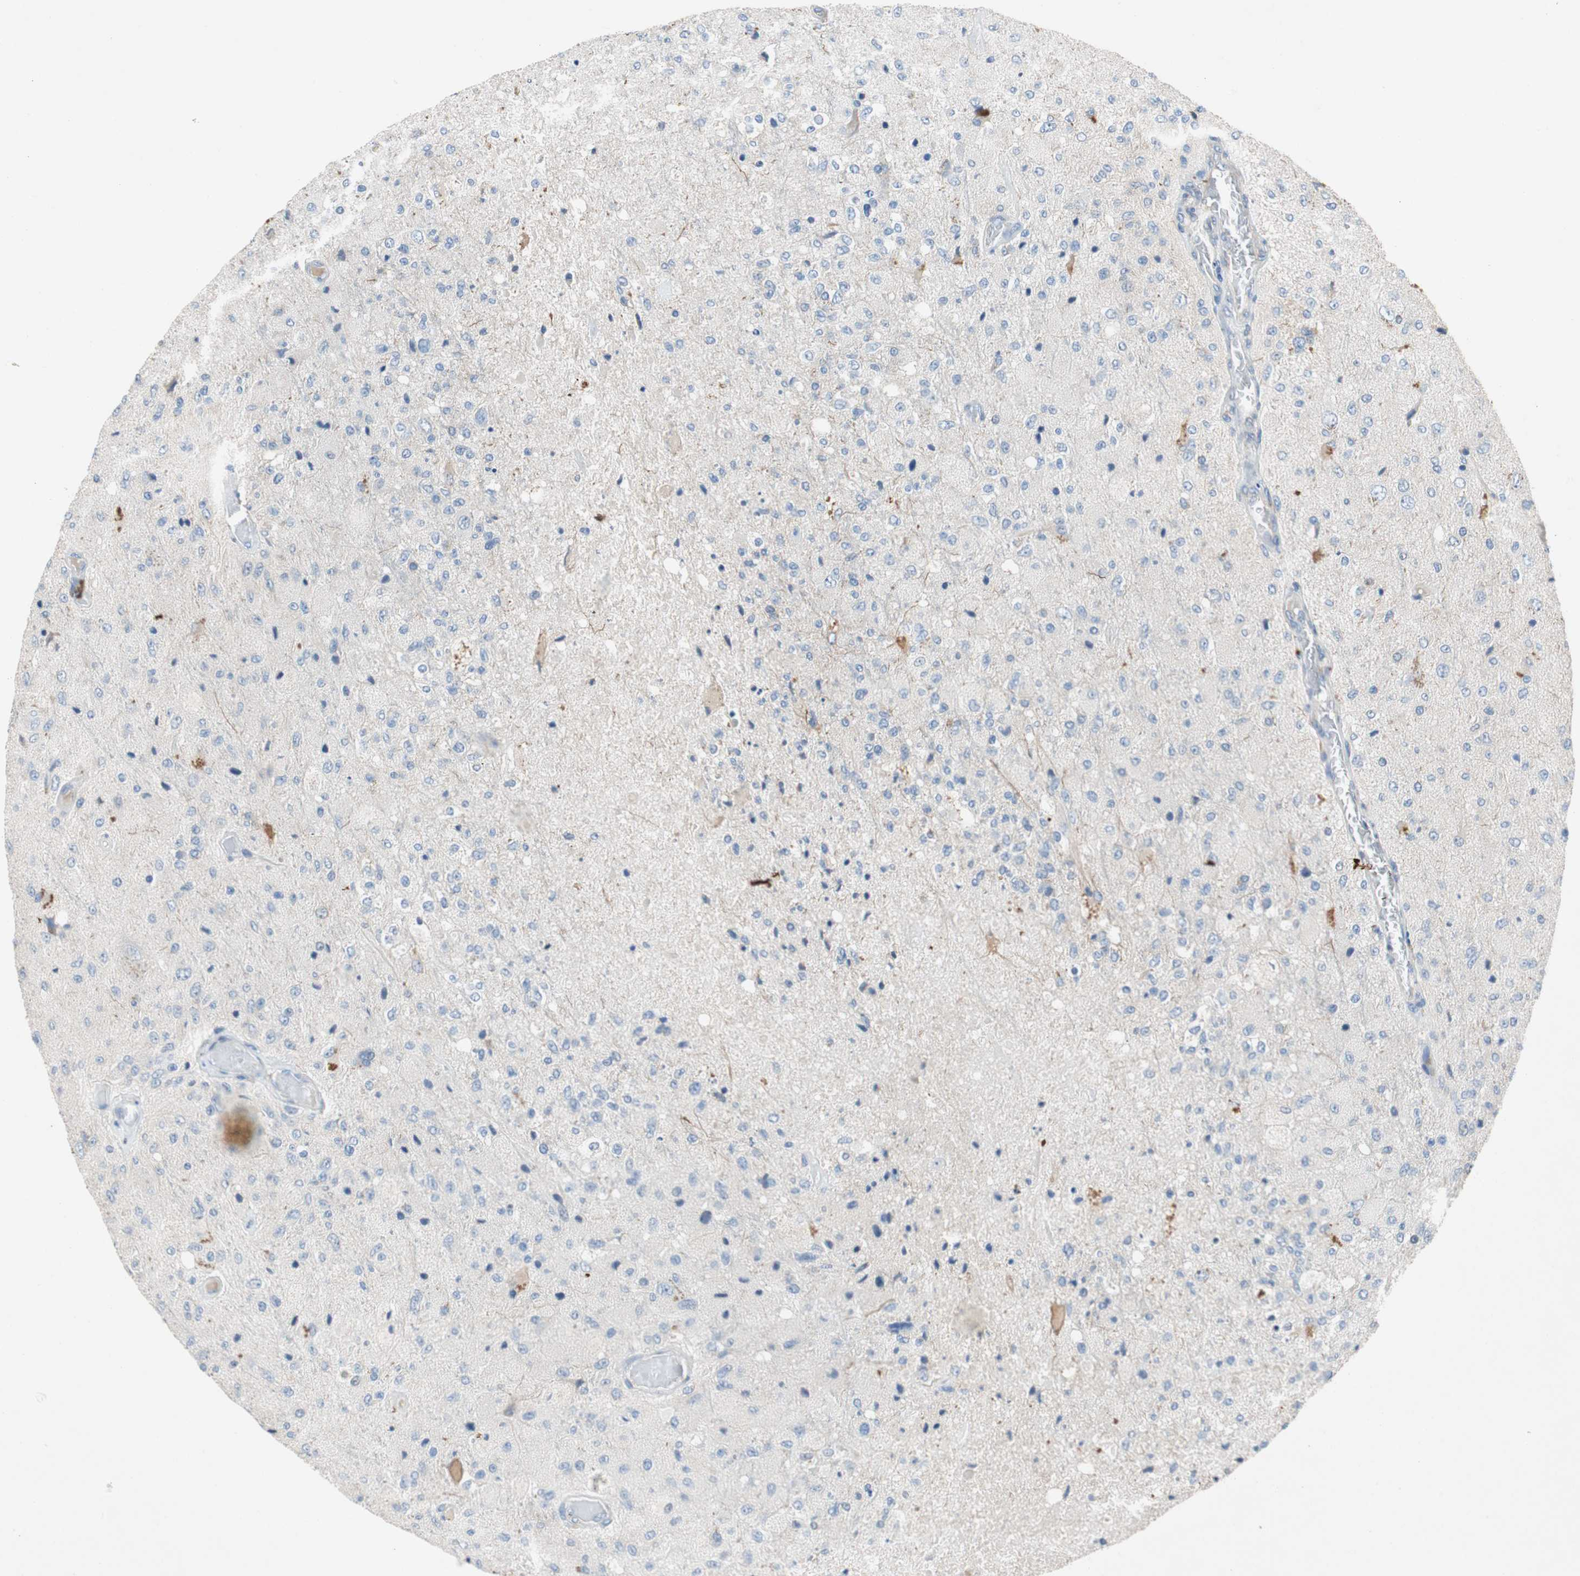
{"staining": {"intensity": "negative", "quantity": "none", "location": "none"}, "tissue": "glioma", "cell_type": "Tumor cells", "image_type": "cancer", "snomed": [{"axis": "morphology", "description": "Normal tissue, NOS"}, {"axis": "morphology", "description": "Glioma, malignant, High grade"}, {"axis": "topography", "description": "Cerebral cortex"}], "caption": "Protein analysis of malignant glioma (high-grade) reveals no significant expression in tumor cells.", "gene": "RELB", "patient": {"sex": "male", "age": 77}}